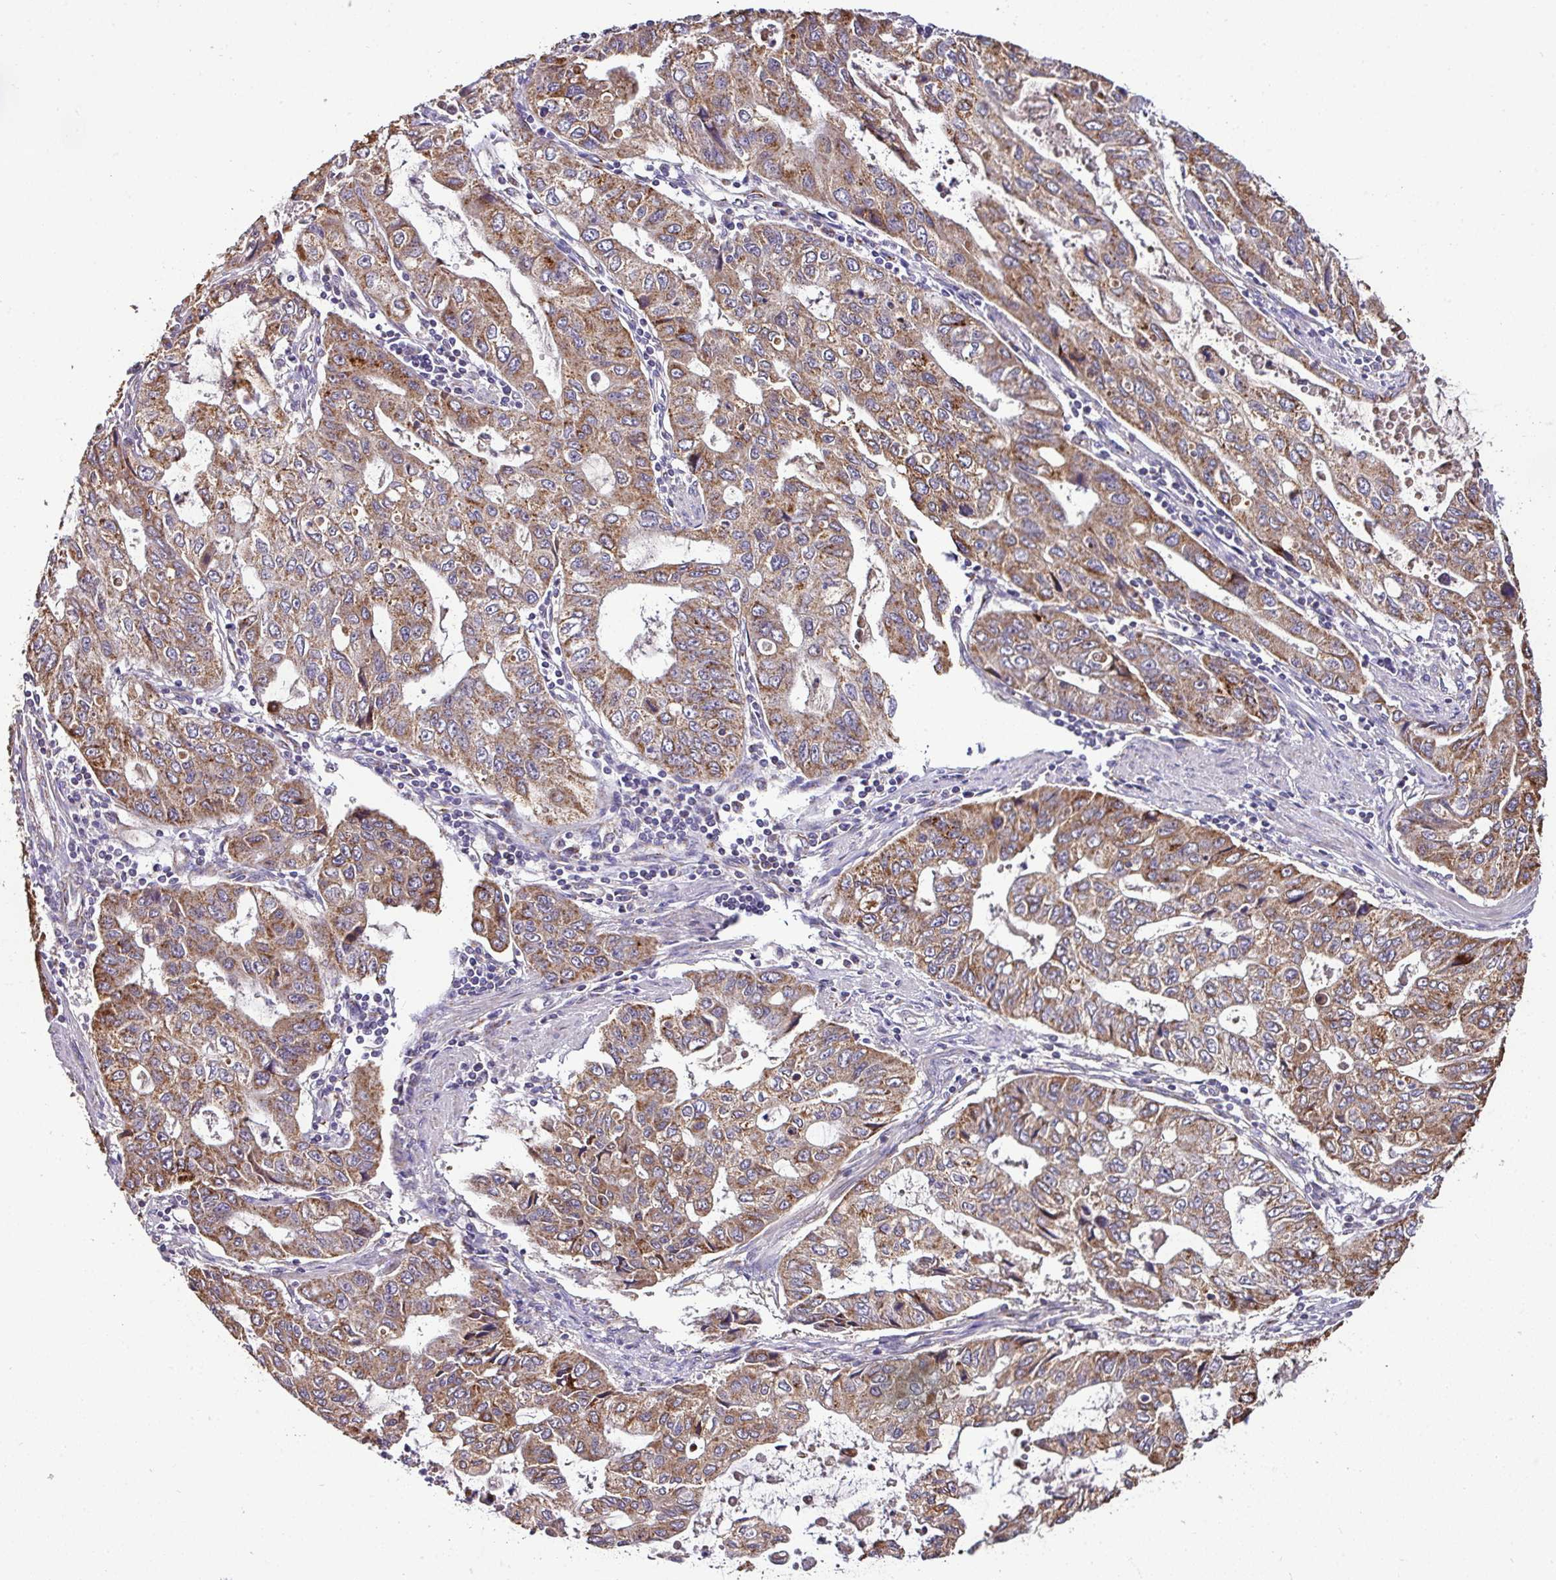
{"staining": {"intensity": "moderate", "quantity": ">75%", "location": "cytoplasmic/membranous"}, "tissue": "stomach cancer", "cell_type": "Tumor cells", "image_type": "cancer", "snomed": [{"axis": "morphology", "description": "Adenocarcinoma, NOS"}, {"axis": "topography", "description": "Stomach, upper"}], "caption": "Human stomach adenocarcinoma stained with a brown dye demonstrates moderate cytoplasmic/membranous positive staining in about >75% of tumor cells.", "gene": "CPD", "patient": {"sex": "female", "age": 52}}